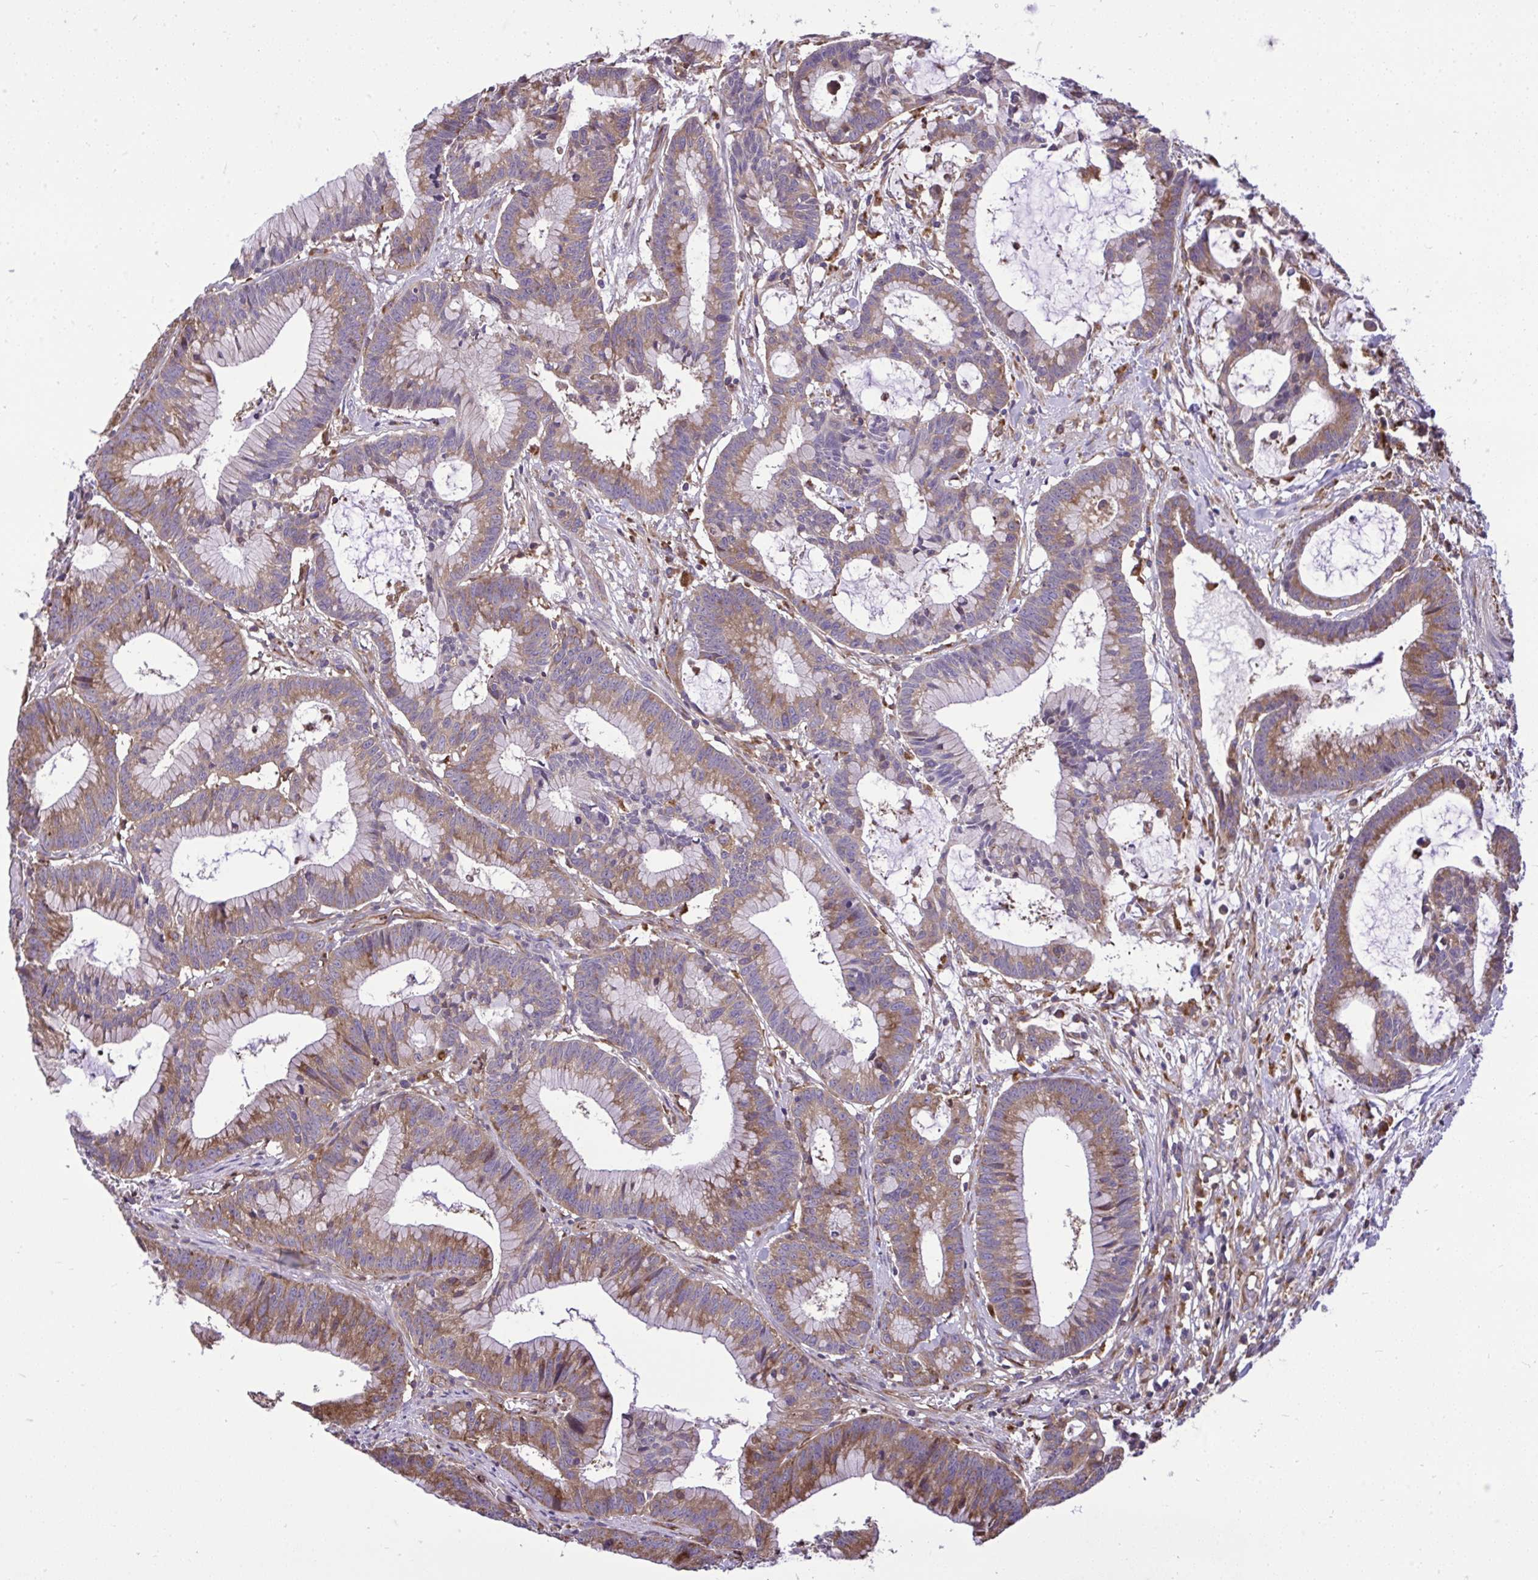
{"staining": {"intensity": "weak", "quantity": ">75%", "location": "cytoplasmic/membranous"}, "tissue": "colorectal cancer", "cell_type": "Tumor cells", "image_type": "cancer", "snomed": [{"axis": "morphology", "description": "Adenocarcinoma, NOS"}, {"axis": "topography", "description": "Colon"}], "caption": "This is an image of IHC staining of colorectal cancer (adenocarcinoma), which shows weak positivity in the cytoplasmic/membranous of tumor cells.", "gene": "PAIP2", "patient": {"sex": "female", "age": 78}}